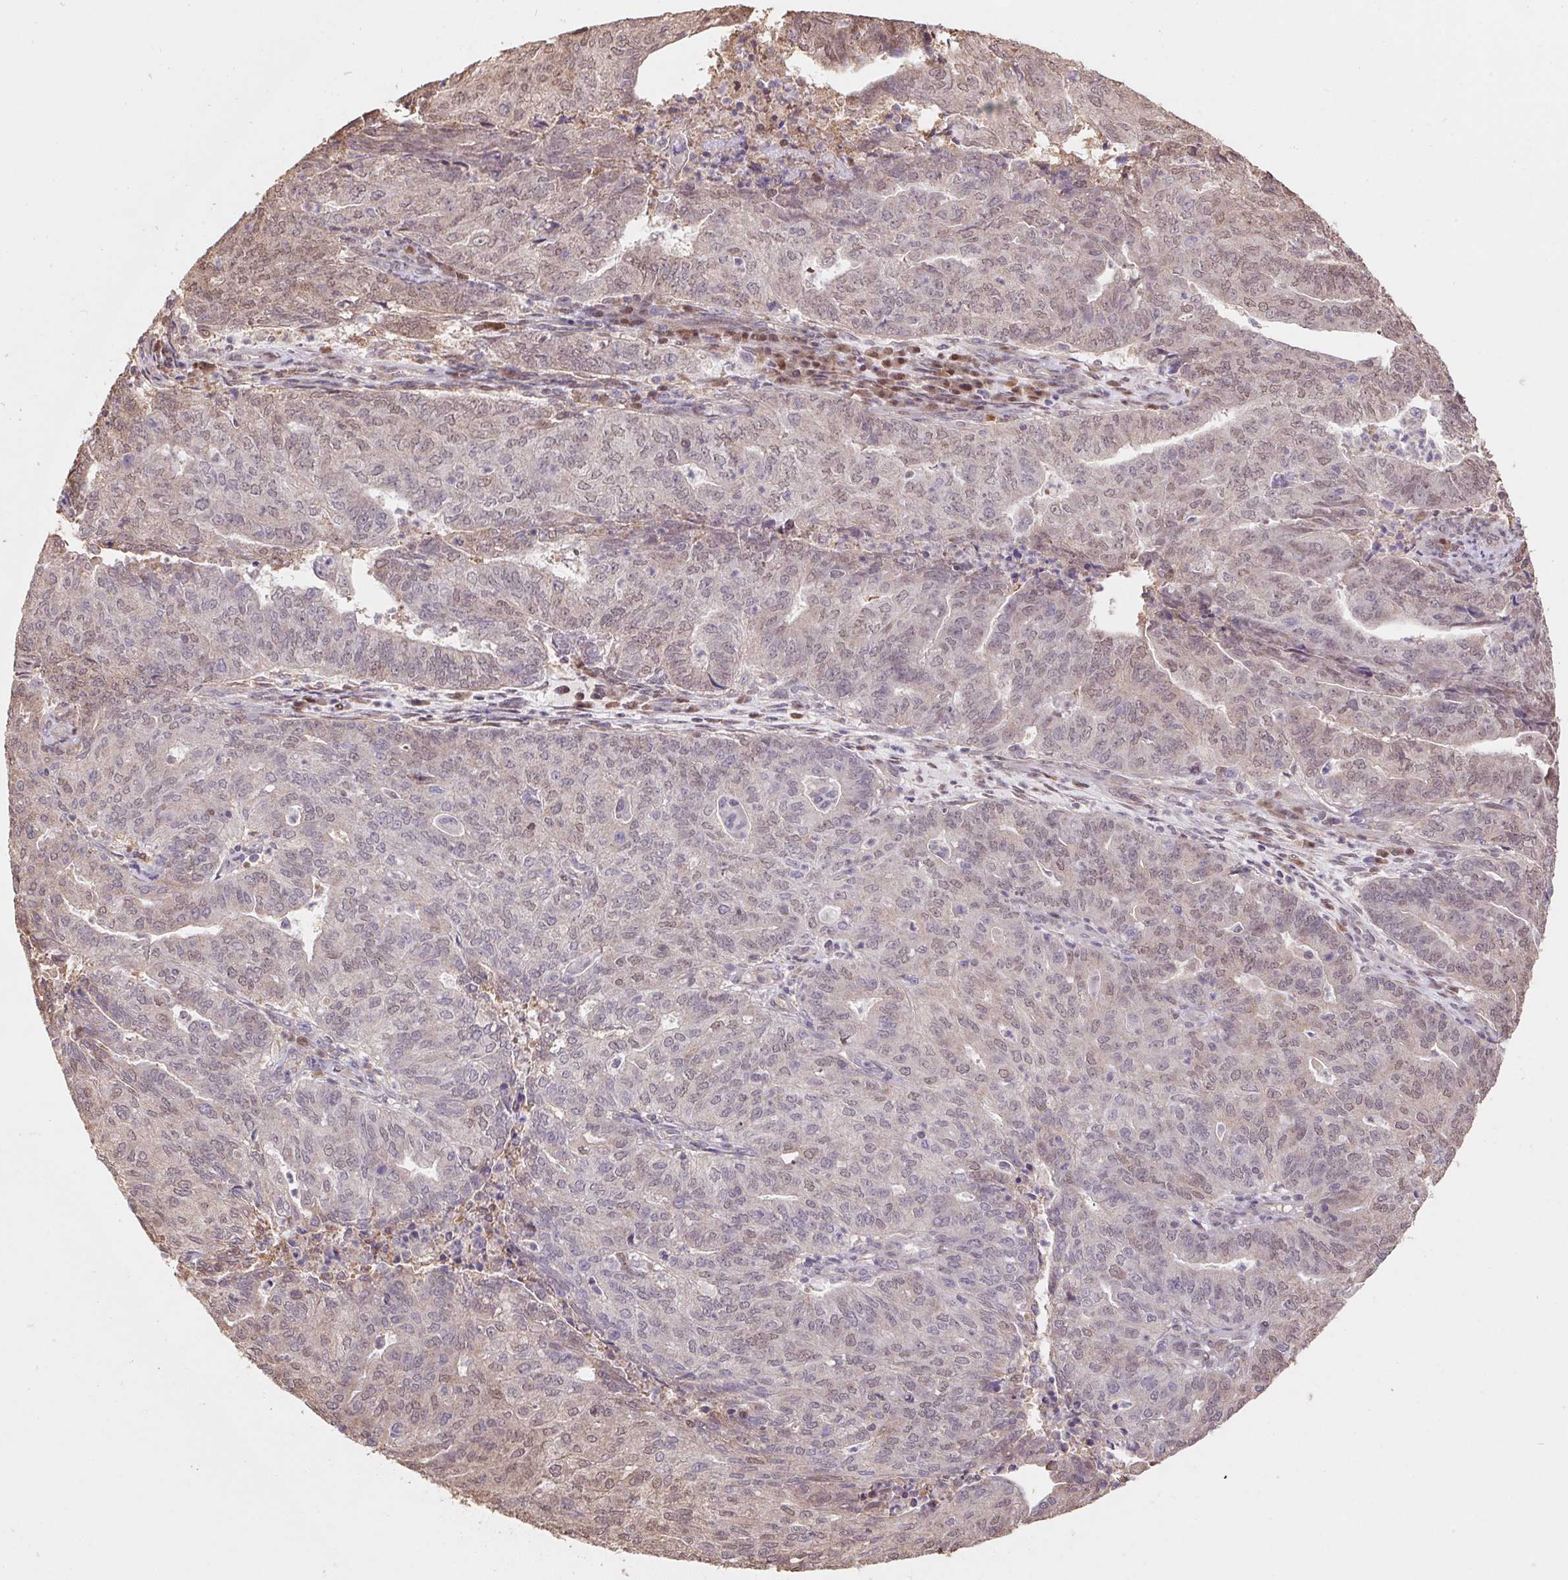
{"staining": {"intensity": "weak", "quantity": "25%-75%", "location": "cytoplasmic/membranous,nuclear"}, "tissue": "endometrial cancer", "cell_type": "Tumor cells", "image_type": "cancer", "snomed": [{"axis": "morphology", "description": "Adenocarcinoma, NOS"}, {"axis": "topography", "description": "Endometrium"}], "caption": "Immunohistochemical staining of endometrial adenocarcinoma reveals weak cytoplasmic/membranous and nuclear protein expression in approximately 25%-75% of tumor cells.", "gene": "CUTA", "patient": {"sex": "female", "age": 82}}